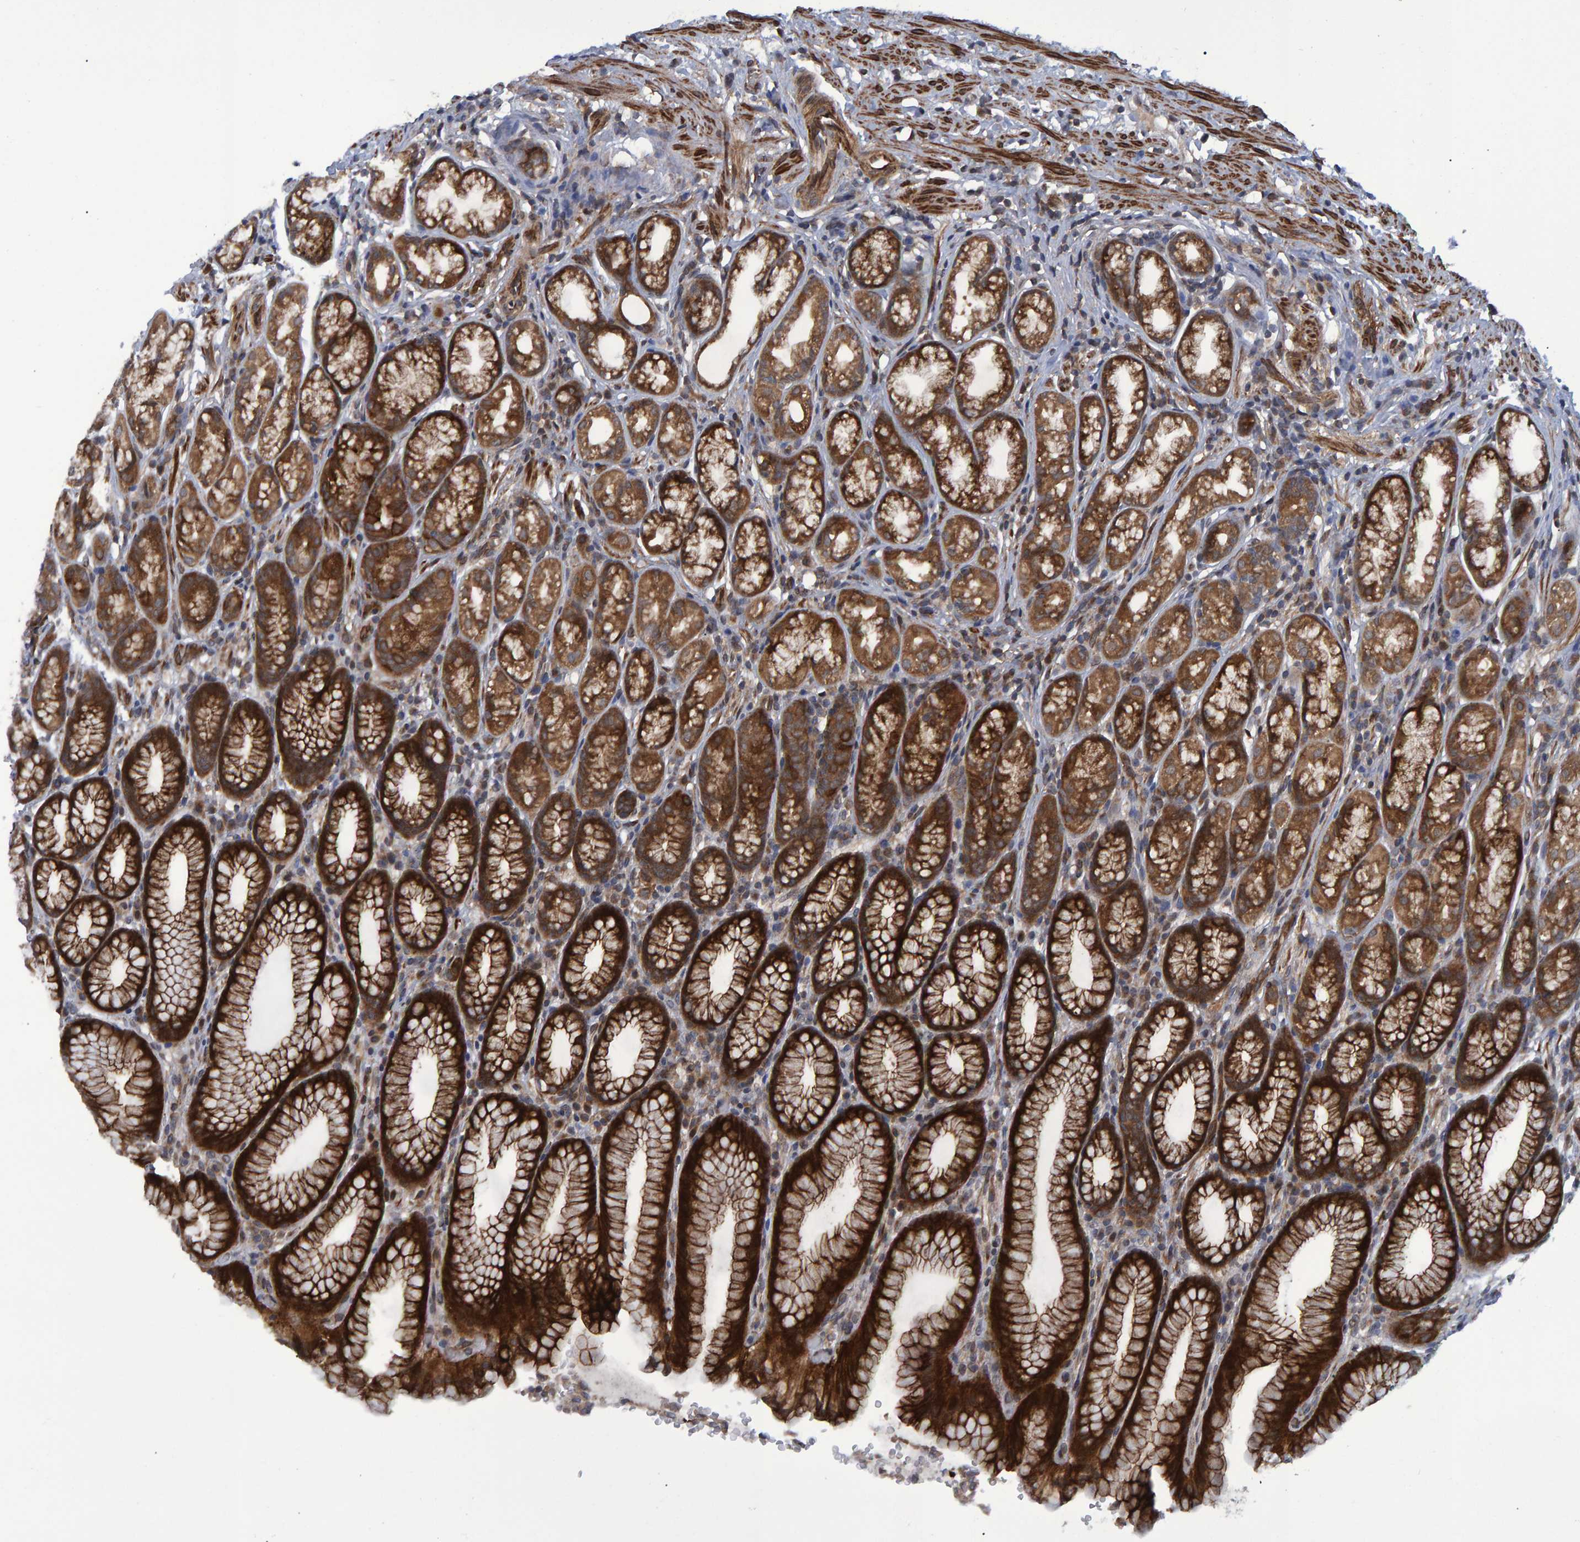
{"staining": {"intensity": "strong", "quantity": ">75%", "location": "cytoplasmic/membranous"}, "tissue": "stomach", "cell_type": "Glandular cells", "image_type": "normal", "snomed": [{"axis": "morphology", "description": "Normal tissue, NOS"}, {"axis": "topography", "description": "Stomach"}], "caption": "Stomach stained for a protein (brown) displays strong cytoplasmic/membranous positive expression in about >75% of glandular cells.", "gene": "ATP6V1H", "patient": {"sex": "male", "age": 42}}